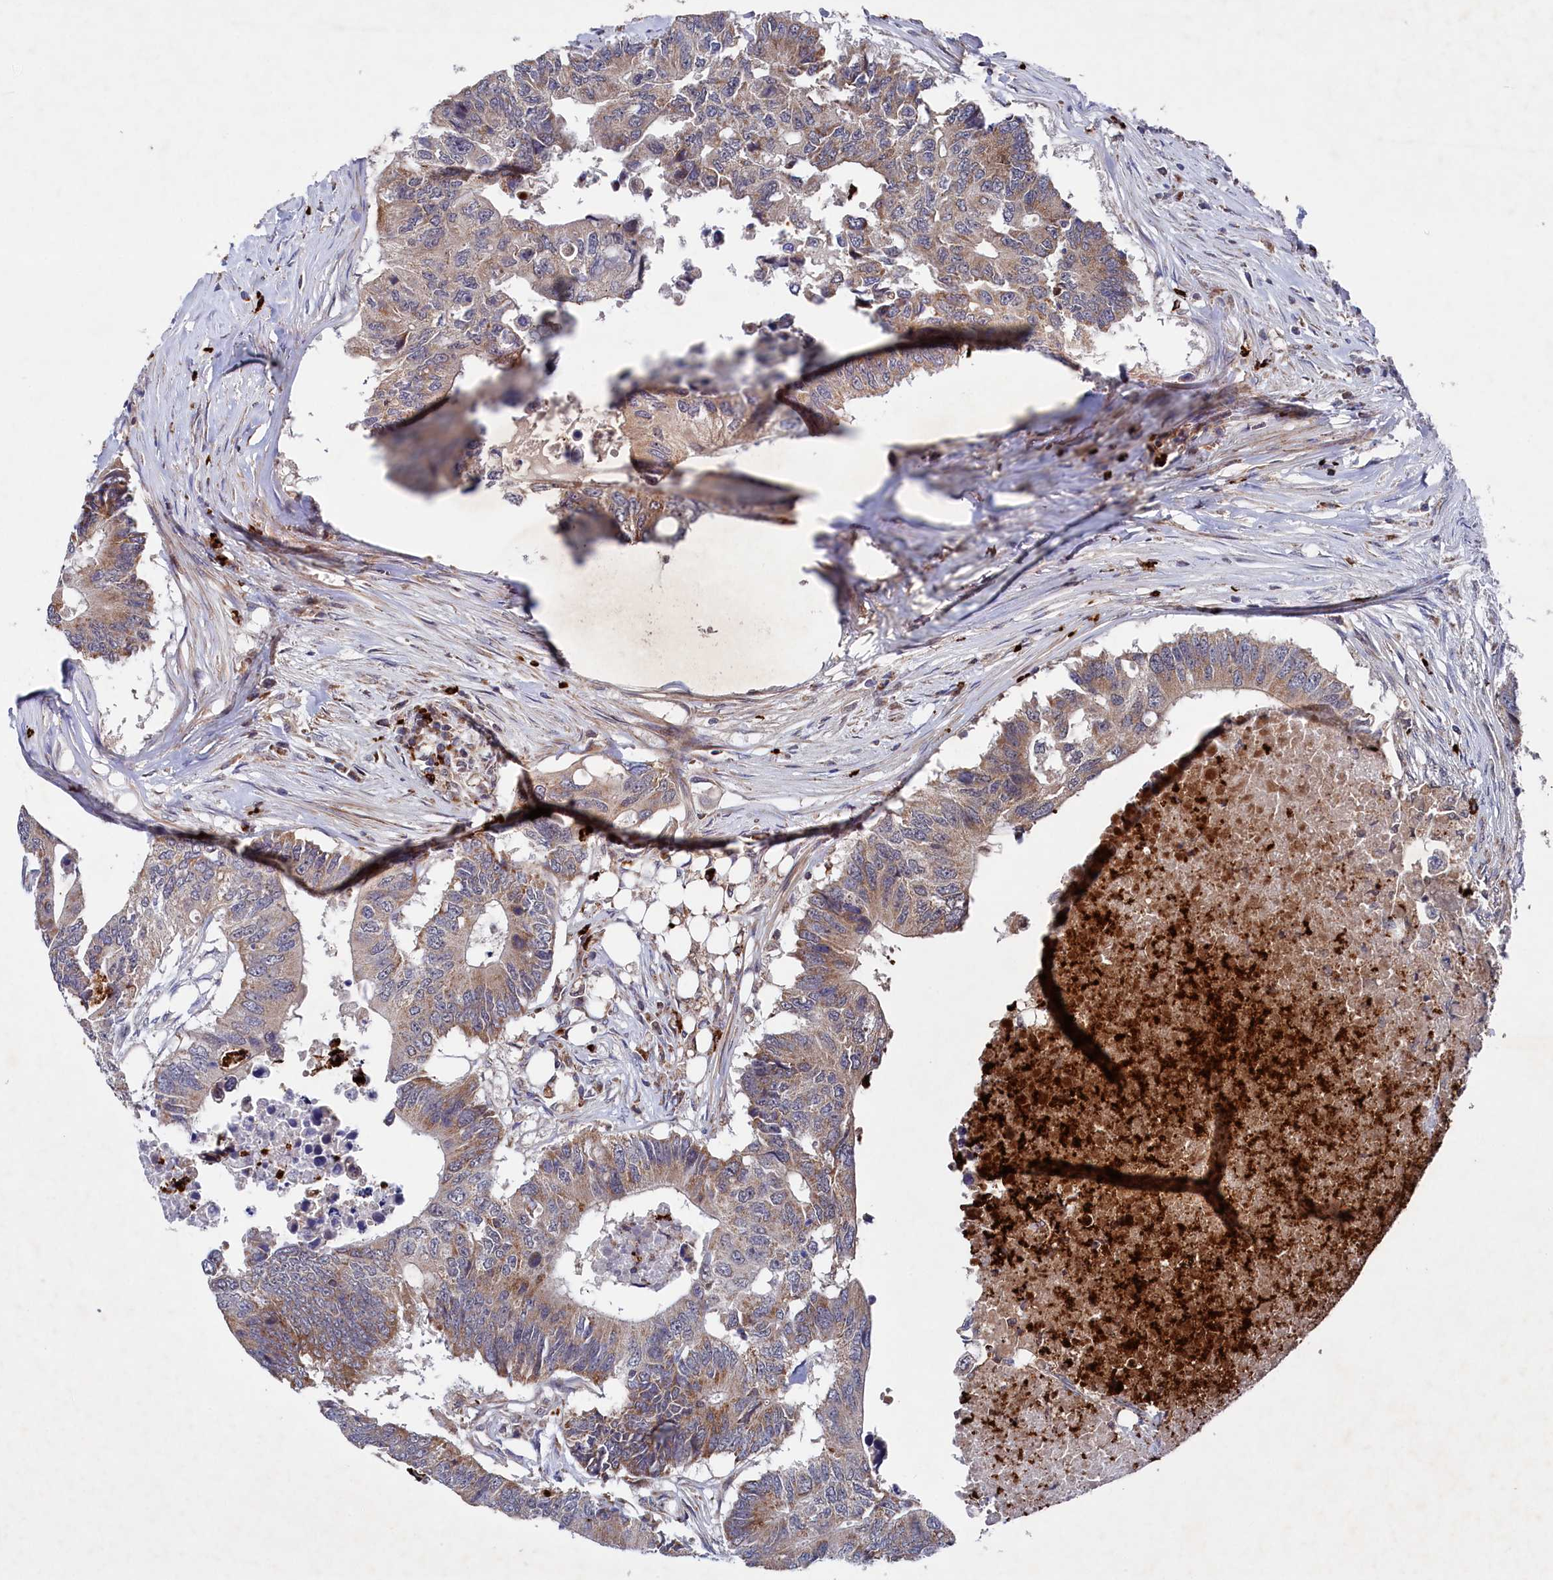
{"staining": {"intensity": "moderate", "quantity": "25%-75%", "location": "cytoplasmic/membranous"}, "tissue": "colorectal cancer", "cell_type": "Tumor cells", "image_type": "cancer", "snomed": [{"axis": "morphology", "description": "Adenocarcinoma, NOS"}, {"axis": "topography", "description": "Colon"}], "caption": "Human colorectal cancer stained for a protein (brown) demonstrates moderate cytoplasmic/membranous positive expression in about 25%-75% of tumor cells.", "gene": "CHCHD1", "patient": {"sex": "male", "age": 71}}